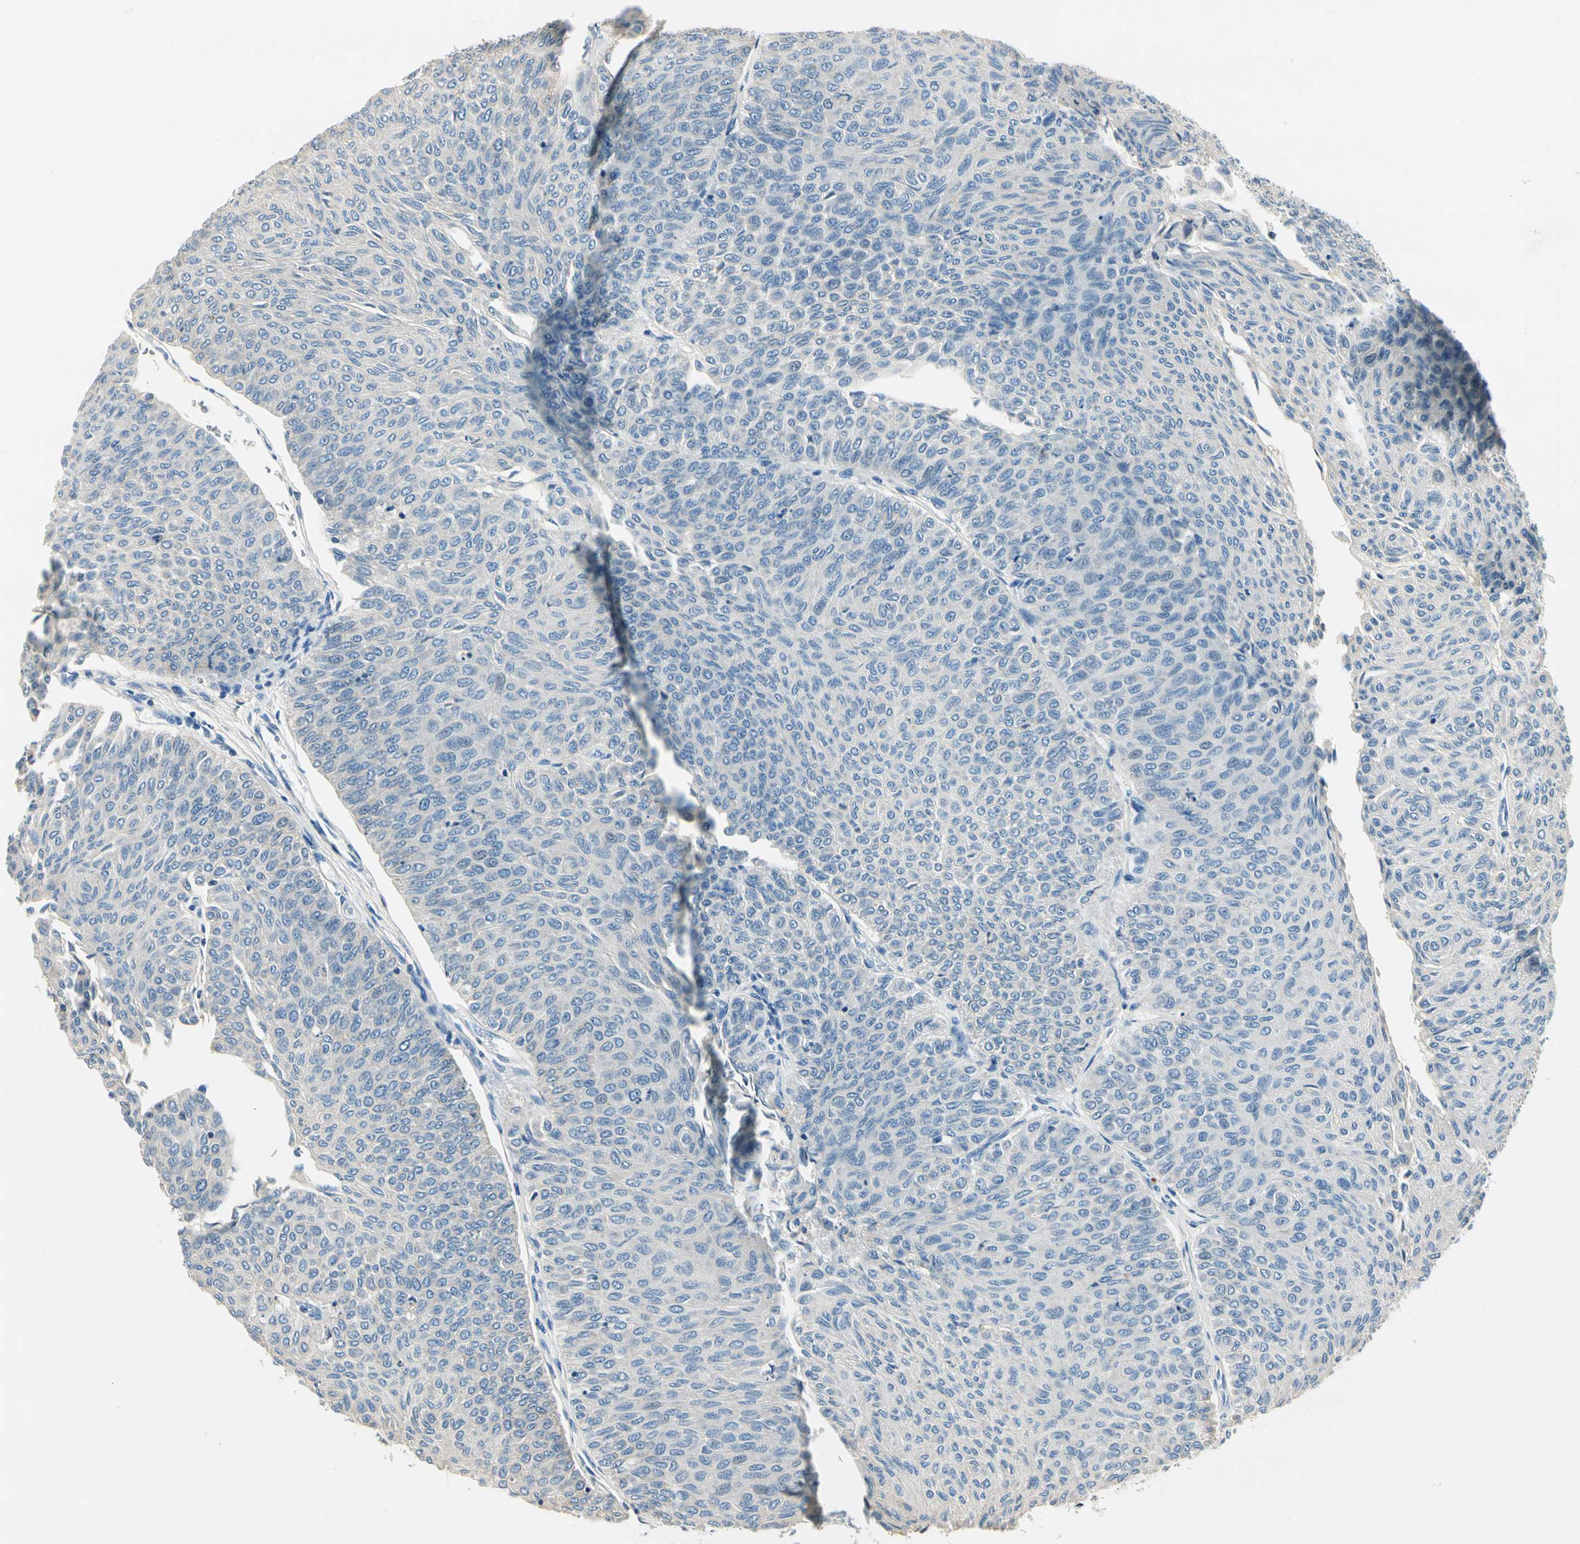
{"staining": {"intensity": "negative", "quantity": "none", "location": "none"}, "tissue": "urothelial cancer", "cell_type": "Tumor cells", "image_type": "cancer", "snomed": [{"axis": "morphology", "description": "Urothelial carcinoma, Low grade"}, {"axis": "topography", "description": "Urinary bladder"}], "caption": "A photomicrograph of low-grade urothelial carcinoma stained for a protein exhibits no brown staining in tumor cells.", "gene": "TGFBR3", "patient": {"sex": "male", "age": 78}}